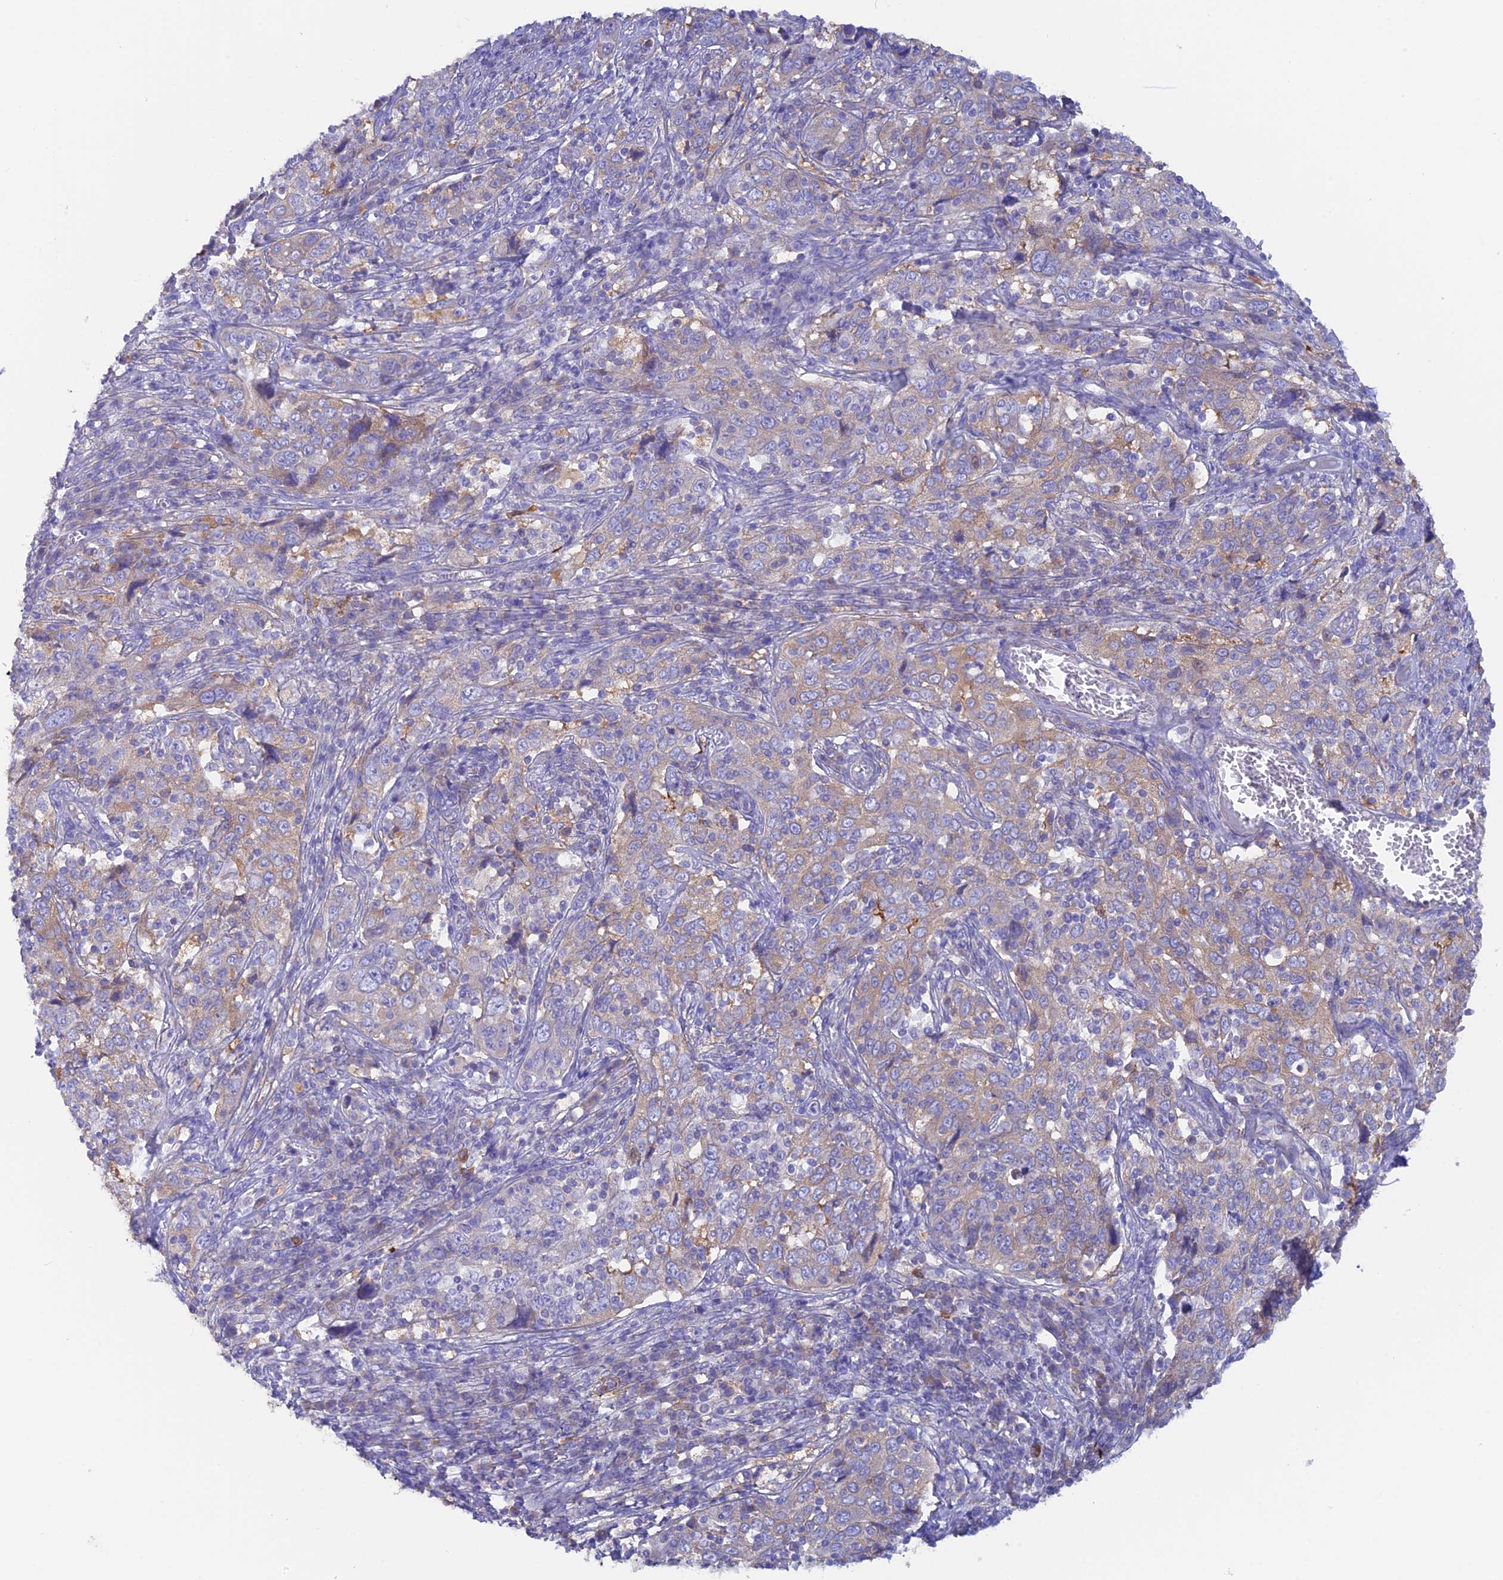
{"staining": {"intensity": "weak", "quantity": "<25%", "location": "cytoplasmic/membranous"}, "tissue": "cervical cancer", "cell_type": "Tumor cells", "image_type": "cancer", "snomed": [{"axis": "morphology", "description": "Squamous cell carcinoma, NOS"}, {"axis": "topography", "description": "Cervix"}], "caption": "Tumor cells show no significant expression in cervical squamous cell carcinoma.", "gene": "LZTFL1", "patient": {"sex": "female", "age": 46}}